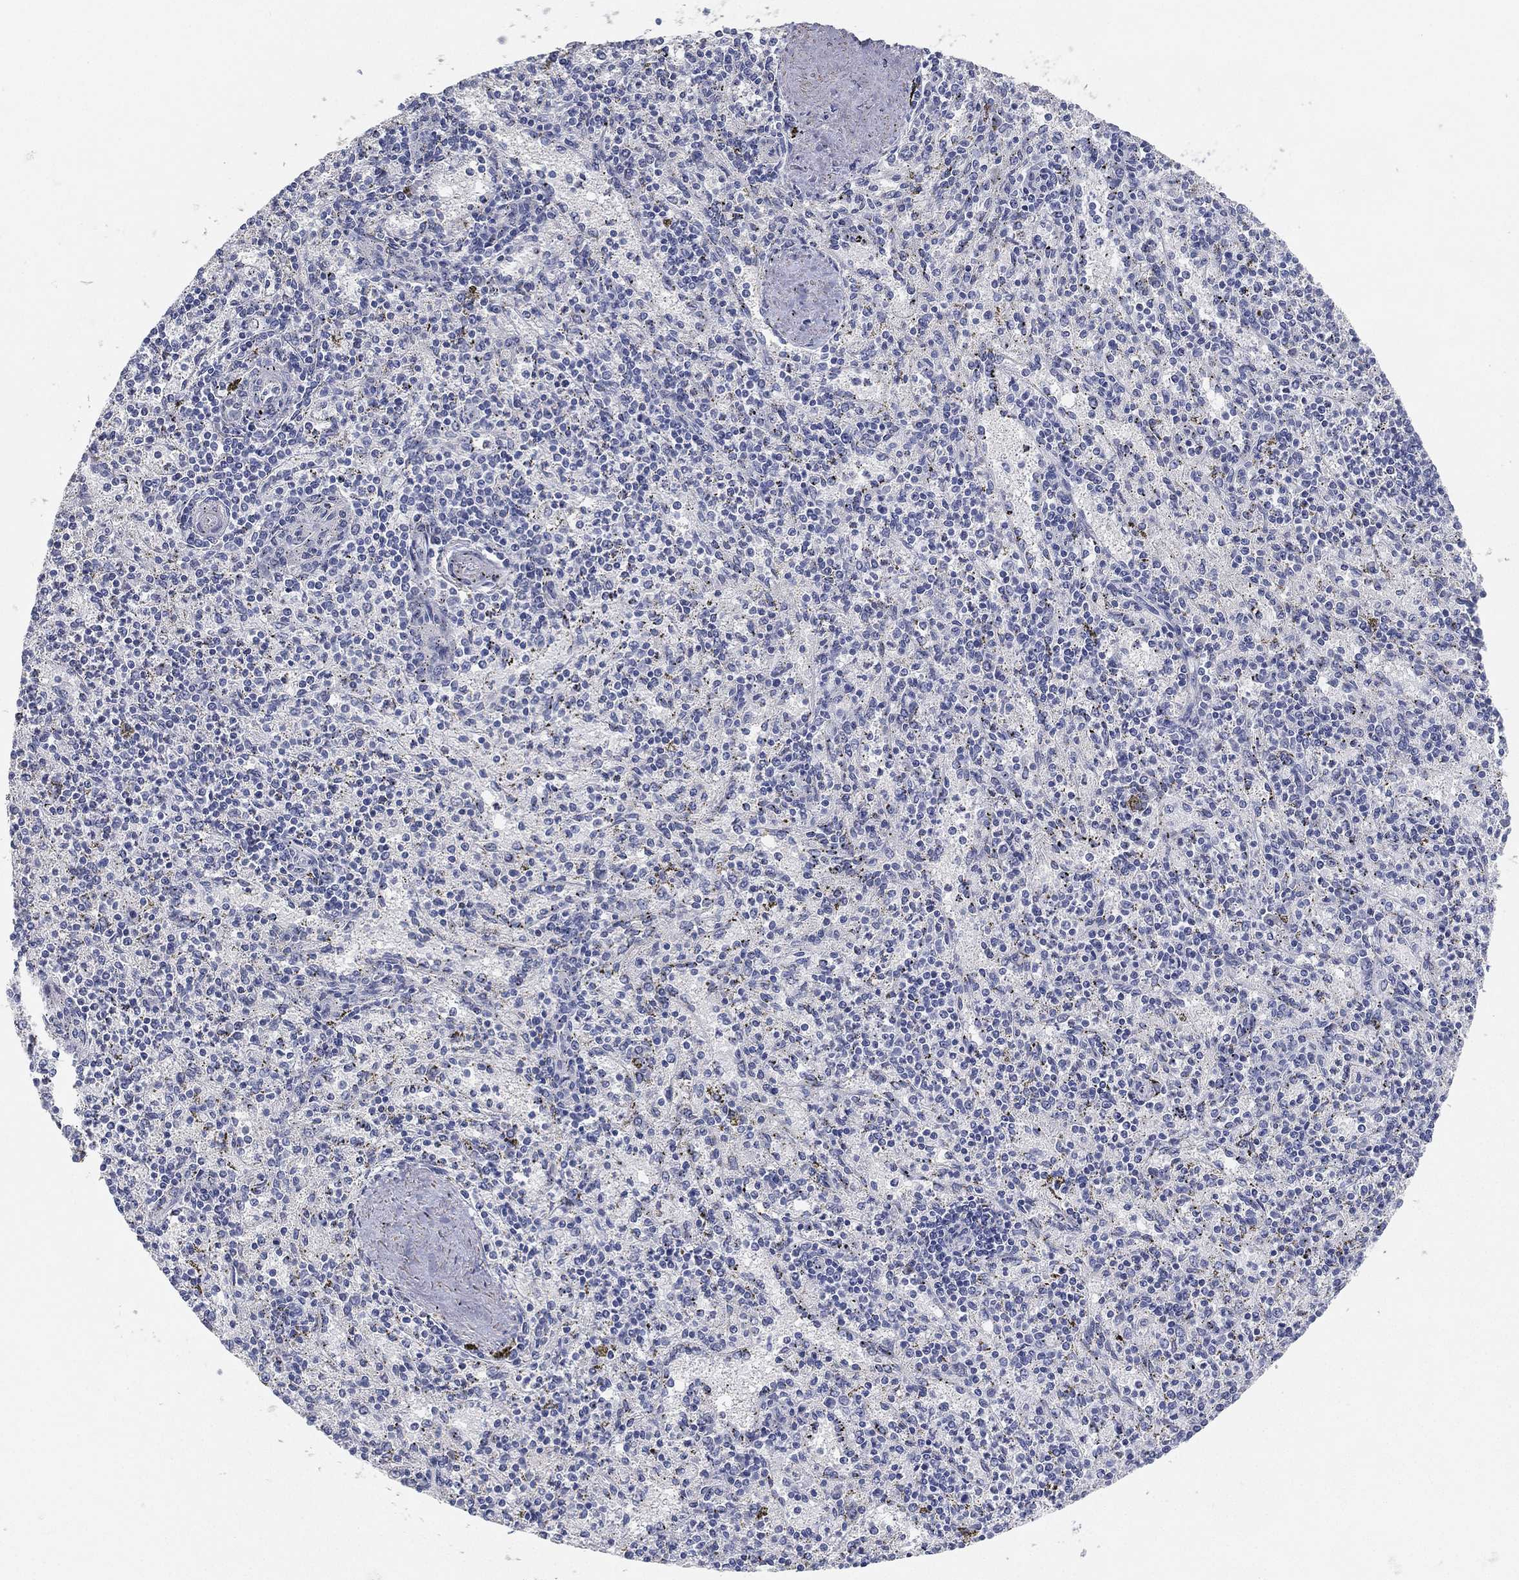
{"staining": {"intensity": "negative", "quantity": "none", "location": "none"}, "tissue": "spleen", "cell_type": "Cells in red pulp", "image_type": "normal", "snomed": [{"axis": "morphology", "description": "Normal tissue, NOS"}, {"axis": "topography", "description": "Spleen"}], "caption": "This image is of normal spleen stained with immunohistochemistry (IHC) to label a protein in brown with the nuclei are counter-stained blue. There is no staining in cells in red pulp.", "gene": "GPR61", "patient": {"sex": "female", "age": 37}}